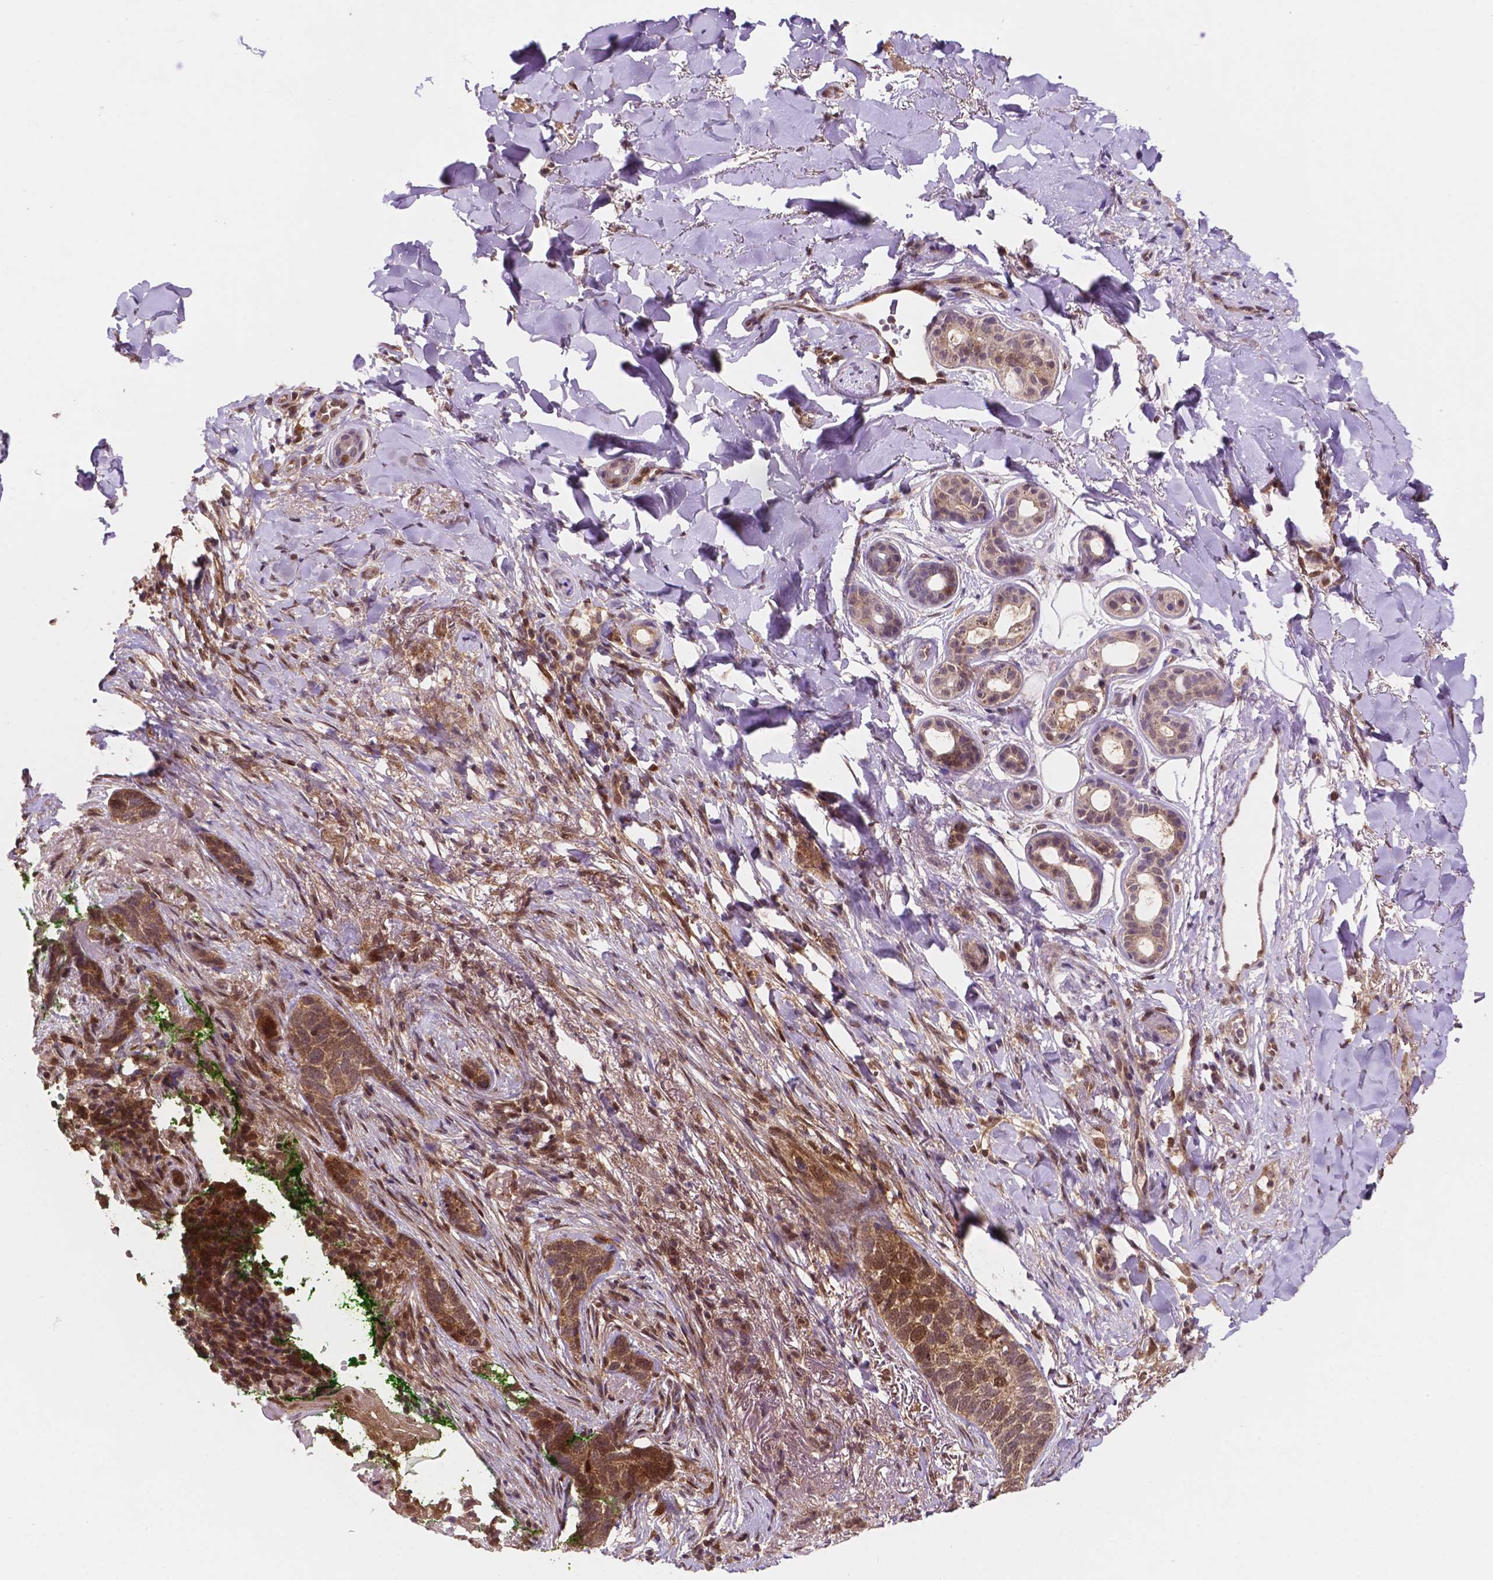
{"staining": {"intensity": "moderate", "quantity": ">75%", "location": "cytoplasmic/membranous,nuclear"}, "tissue": "skin cancer", "cell_type": "Tumor cells", "image_type": "cancer", "snomed": [{"axis": "morphology", "description": "Normal tissue, NOS"}, {"axis": "morphology", "description": "Basal cell carcinoma"}, {"axis": "topography", "description": "Skin"}], "caption": "The micrograph exhibits a brown stain indicating the presence of a protein in the cytoplasmic/membranous and nuclear of tumor cells in skin basal cell carcinoma.", "gene": "UBE2L6", "patient": {"sex": "male", "age": 84}}